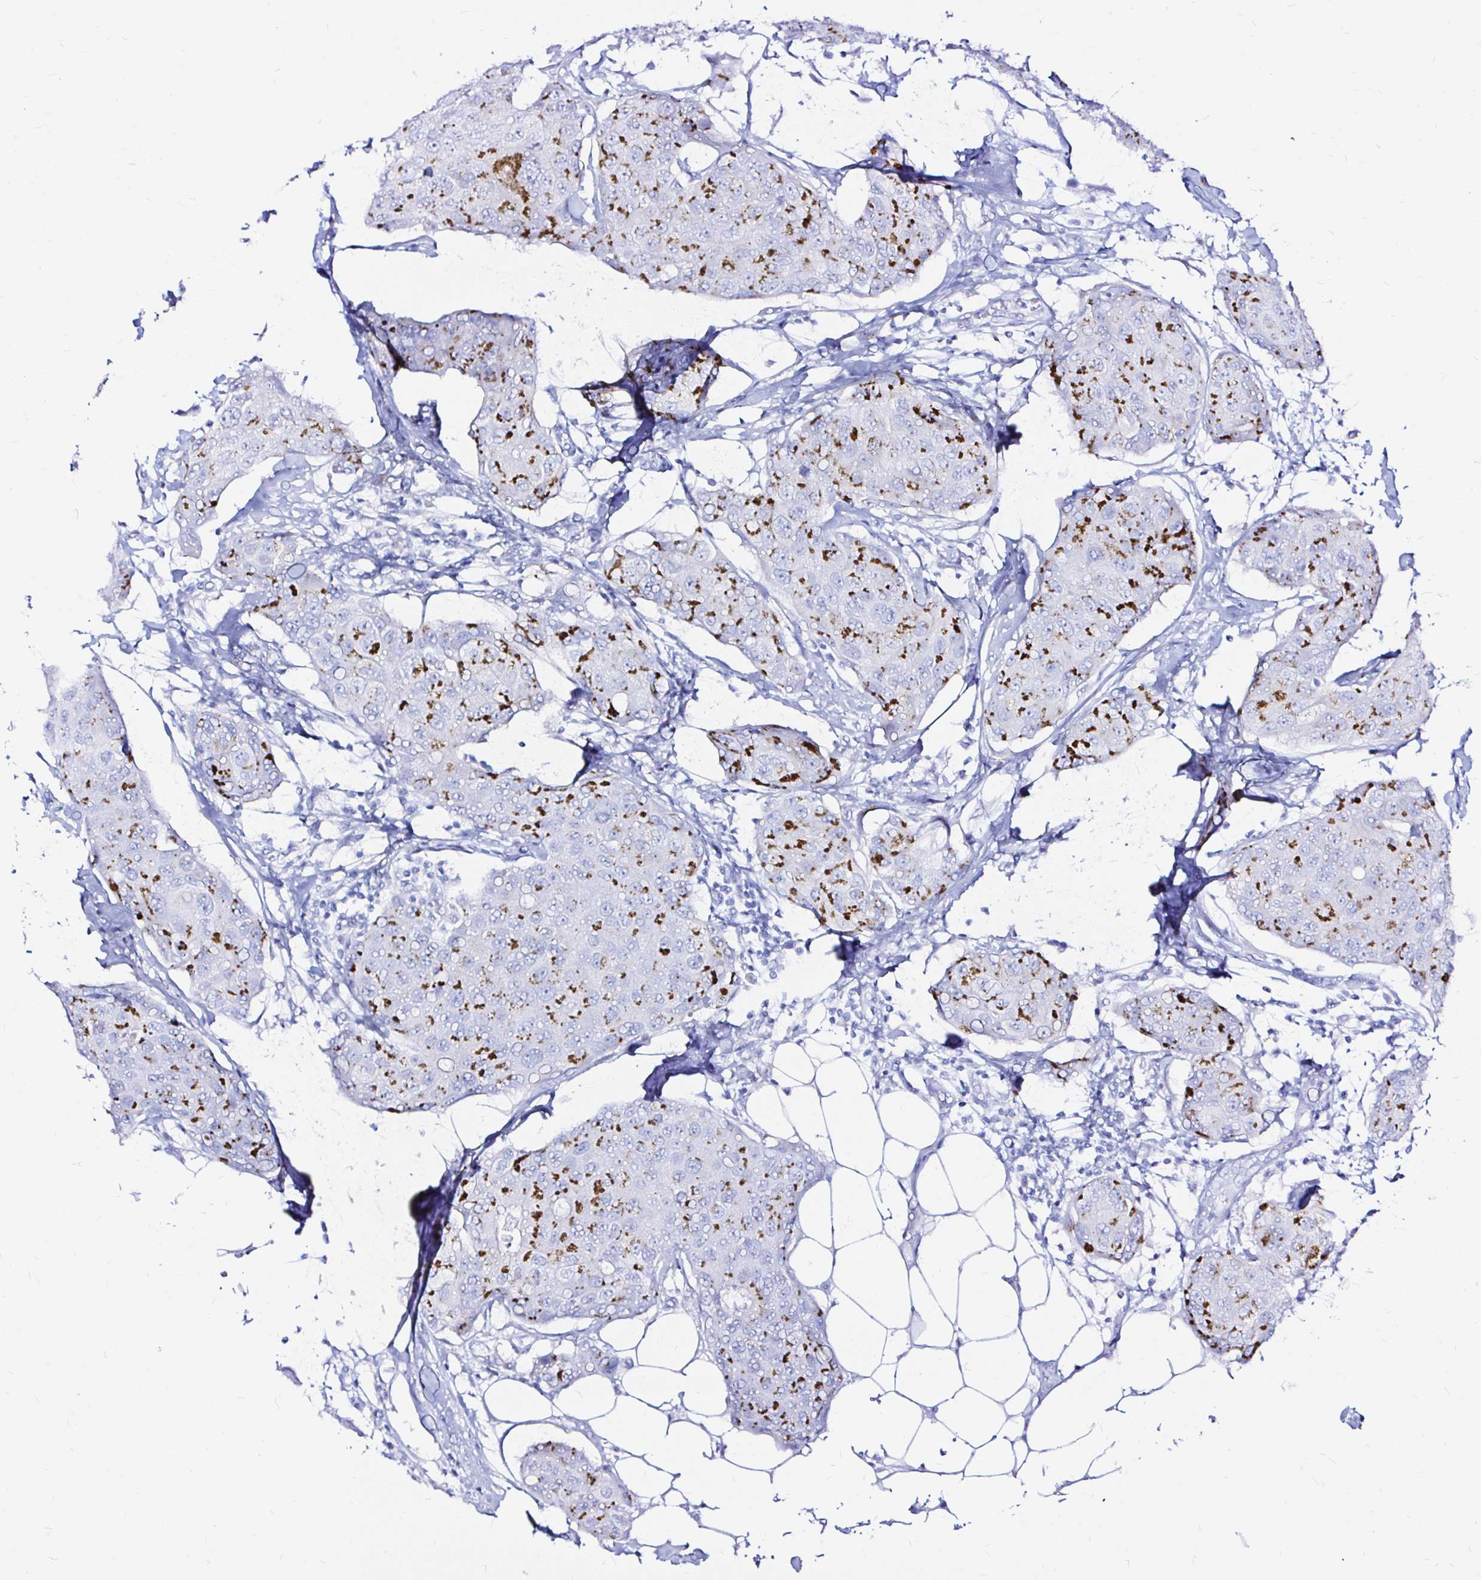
{"staining": {"intensity": "strong", "quantity": "25%-75%", "location": "cytoplasmic/membranous"}, "tissue": "breast cancer", "cell_type": "Tumor cells", "image_type": "cancer", "snomed": [{"axis": "morphology", "description": "Duct carcinoma"}, {"axis": "topography", "description": "Breast"}, {"axis": "topography", "description": "Lymph node"}], "caption": "Breast invasive ductal carcinoma tissue demonstrates strong cytoplasmic/membranous staining in approximately 25%-75% of tumor cells, visualized by immunohistochemistry.", "gene": "ZNF432", "patient": {"sex": "female", "age": 80}}